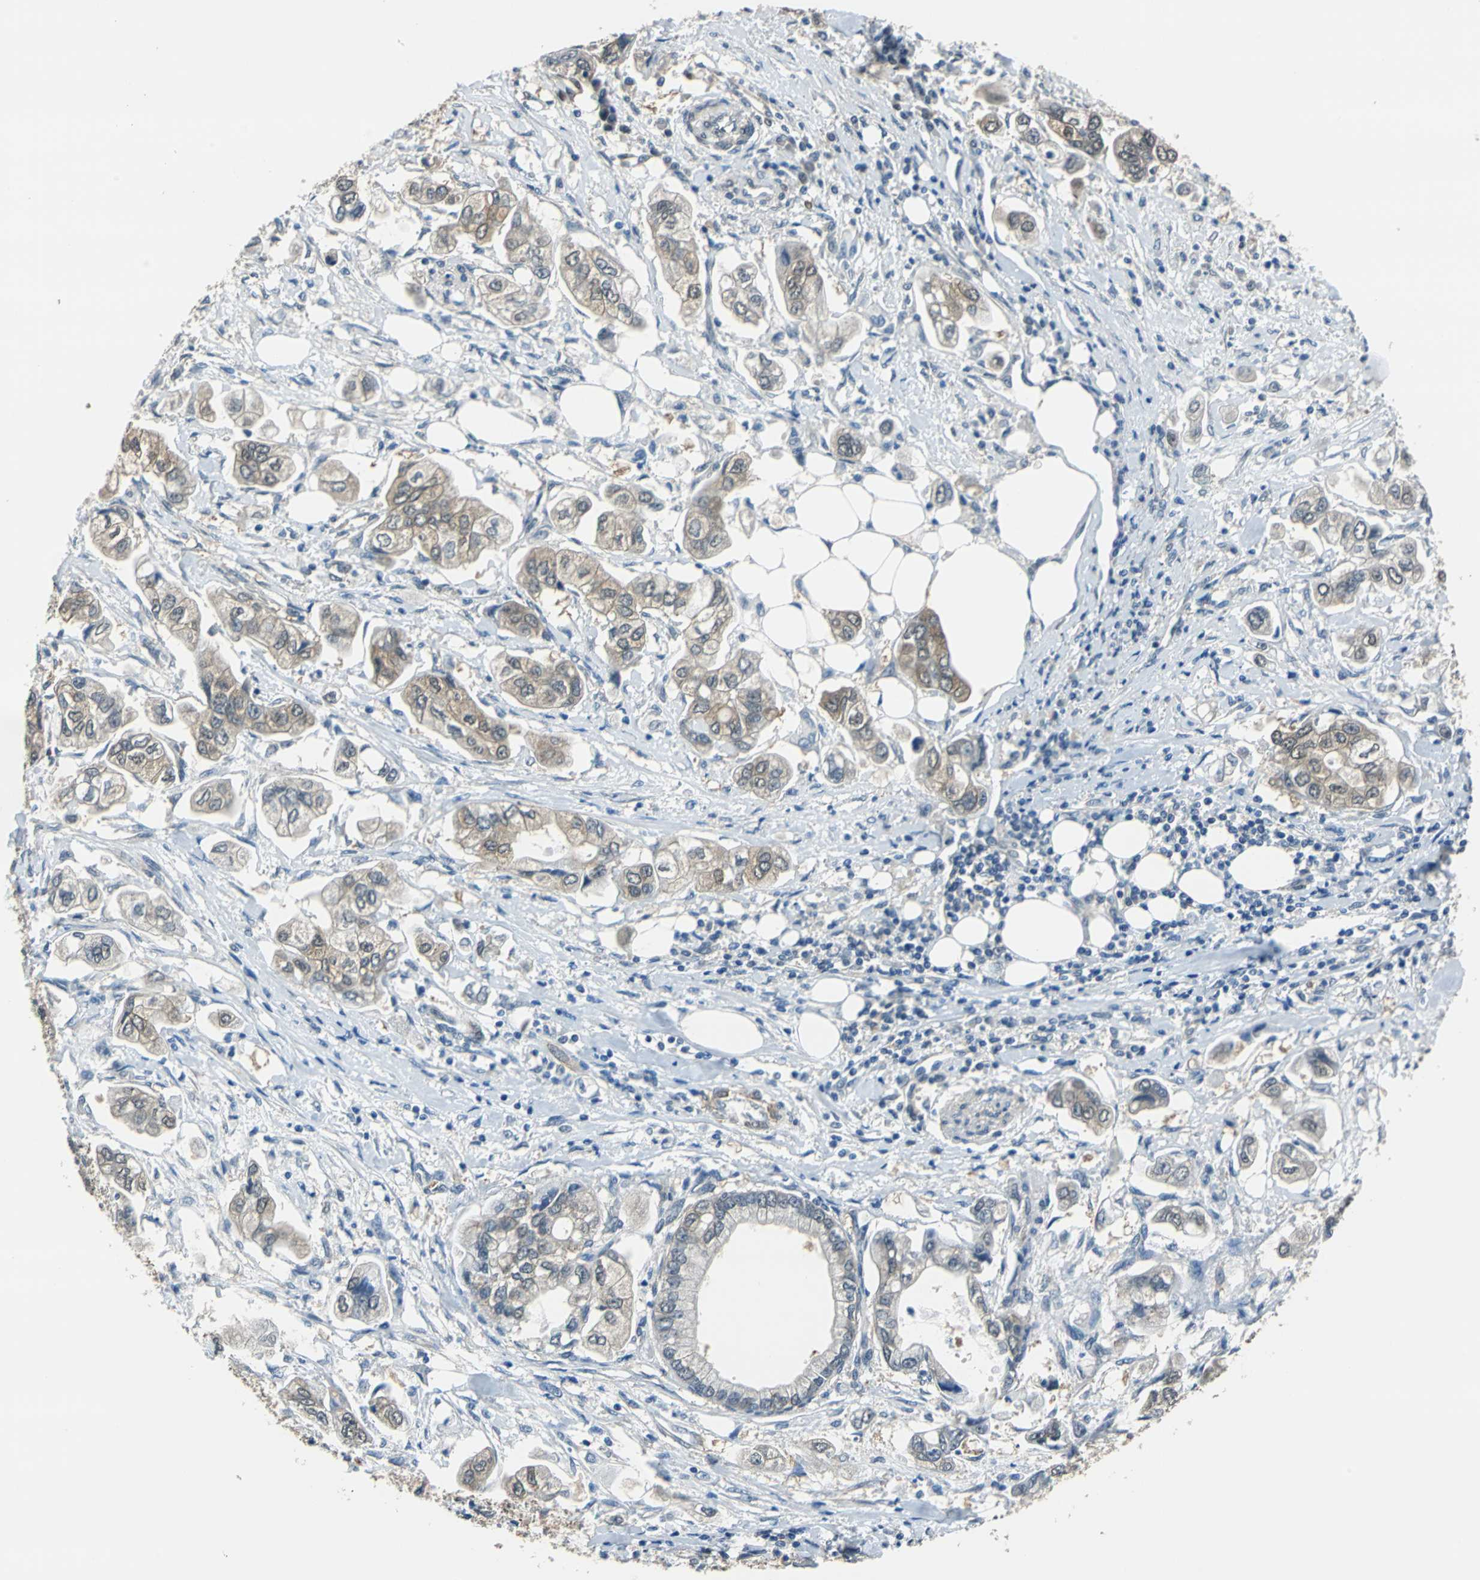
{"staining": {"intensity": "moderate", "quantity": ">75%", "location": "cytoplasmic/membranous"}, "tissue": "stomach cancer", "cell_type": "Tumor cells", "image_type": "cancer", "snomed": [{"axis": "morphology", "description": "Adenocarcinoma, NOS"}, {"axis": "topography", "description": "Stomach"}], "caption": "Protein expression by IHC demonstrates moderate cytoplasmic/membranous staining in about >75% of tumor cells in stomach cancer.", "gene": "FKBP4", "patient": {"sex": "male", "age": 62}}